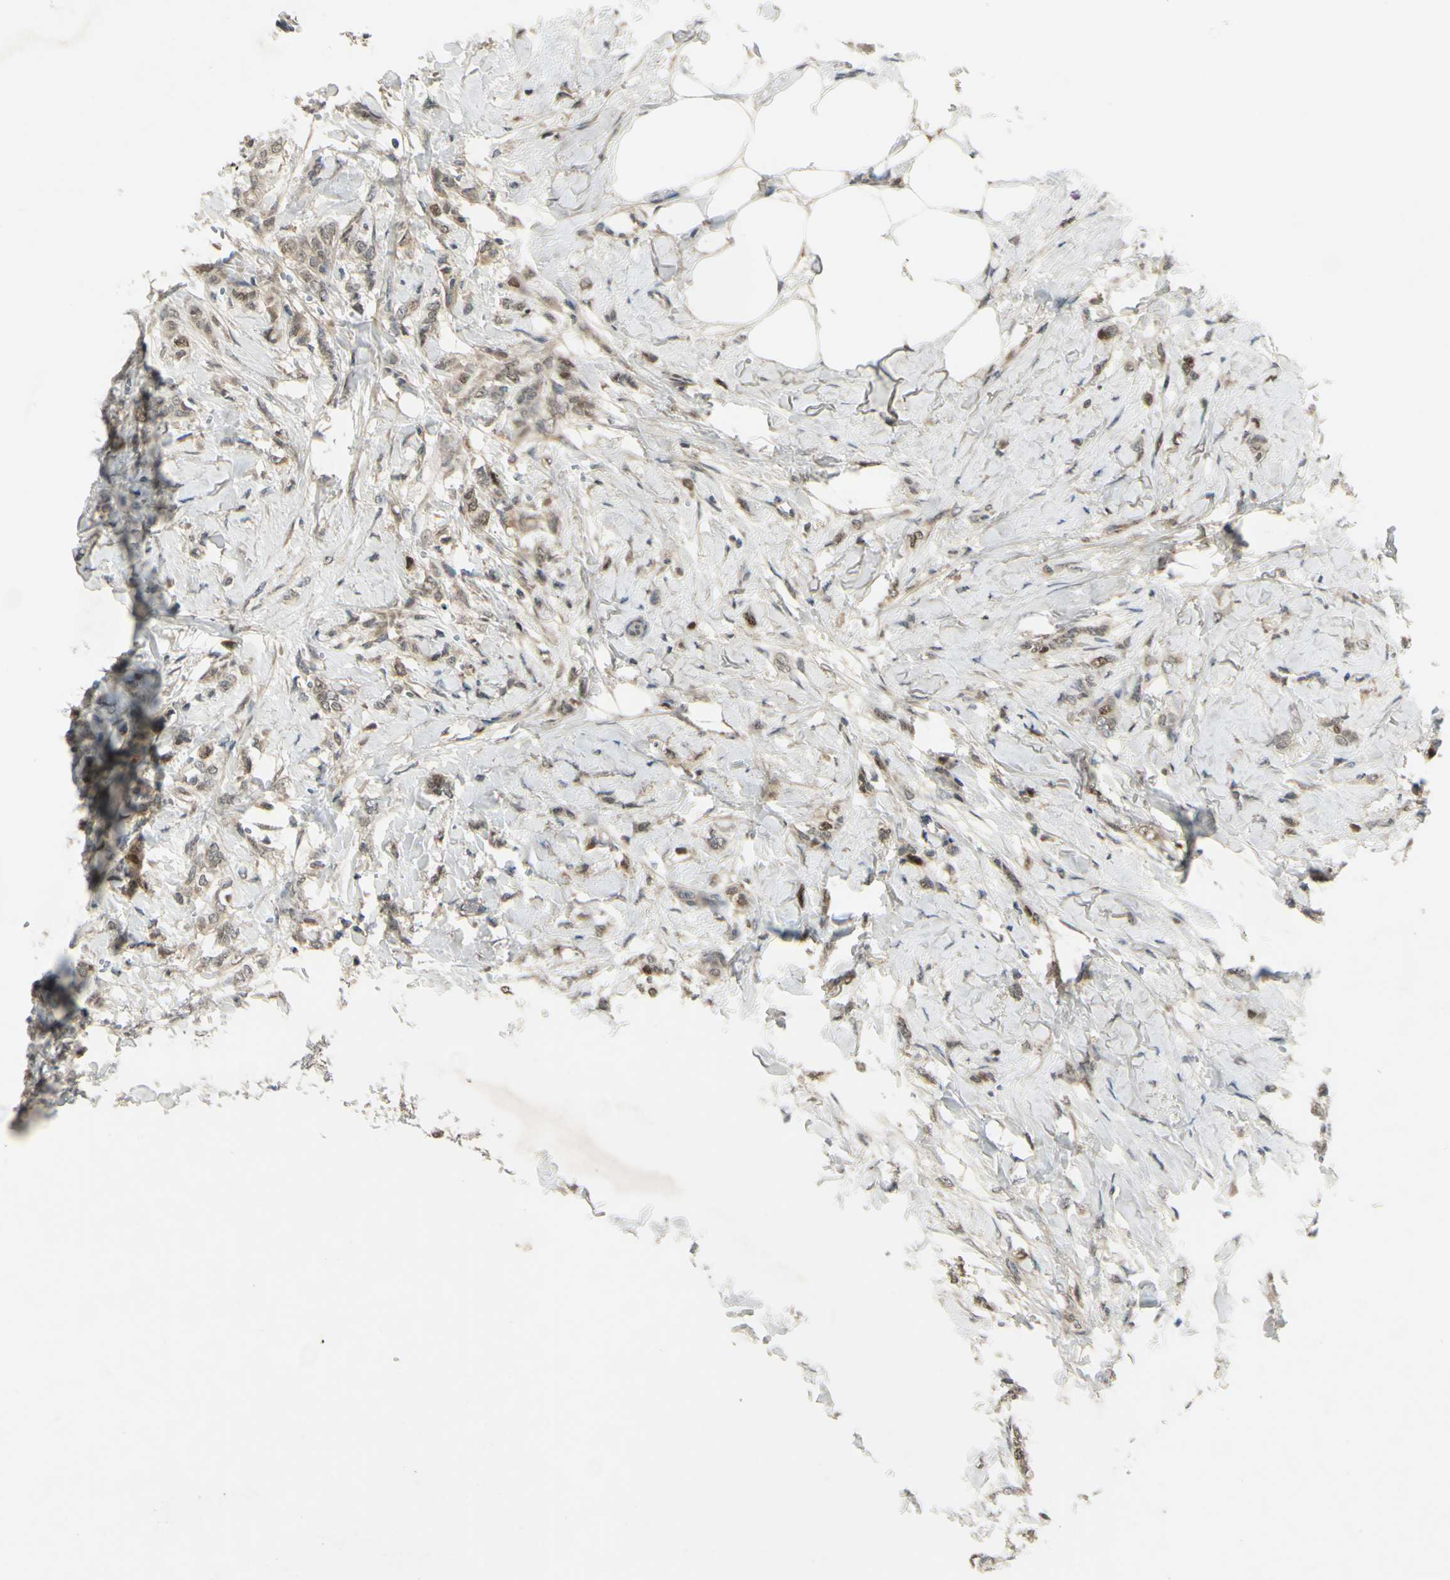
{"staining": {"intensity": "moderate", "quantity": "<25%", "location": "nuclear"}, "tissue": "breast cancer", "cell_type": "Tumor cells", "image_type": "cancer", "snomed": [{"axis": "morphology", "description": "Lobular carcinoma, in situ"}, {"axis": "morphology", "description": "Lobular carcinoma"}, {"axis": "topography", "description": "Breast"}], "caption": "Immunohistochemical staining of breast lobular carcinoma exhibits moderate nuclear protein positivity in approximately <25% of tumor cells. (Stains: DAB in brown, nuclei in blue, Microscopy: brightfield microscopy at high magnification).", "gene": "RAD18", "patient": {"sex": "female", "age": 41}}